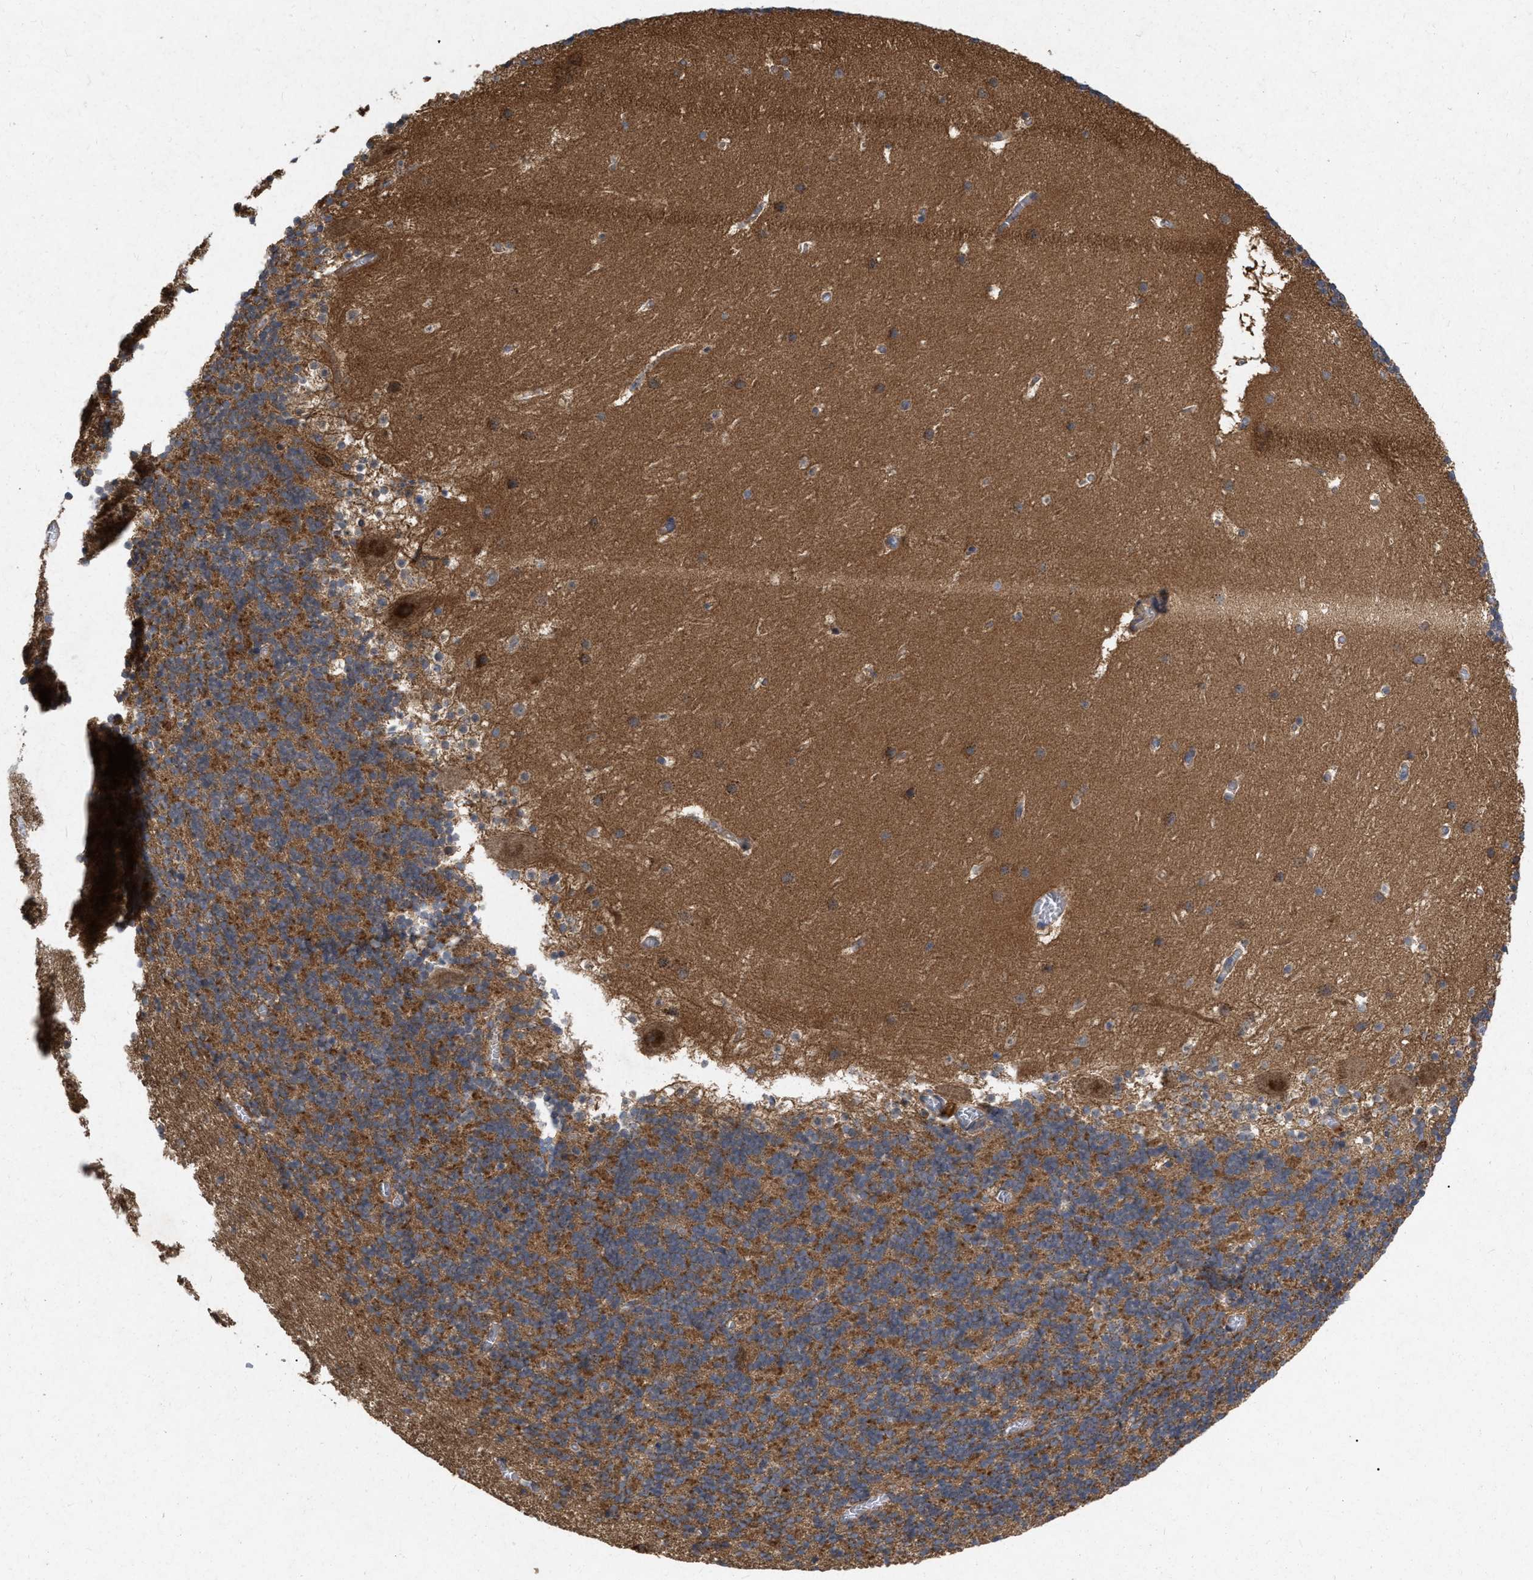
{"staining": {"intensity": "strong", "quantity": ">75%", "location": "cytoplasmic/membranous"}, "tissue": "cerebellum", "cell_type": "Cells in granular layer", "image_type": "normal", "snomed": [{"axis": "morphology", "description": "Normal tissue, NOS"}, {"axis": "topography", "description": "Cerebellum"}], "caption": "About >75% of cells in granular layer in unremarkable human cerebellum exhibit strong cytoplasmic/membranous protein positivity as visualized by brown immunohistochemical staining.", "gene": "CDKN2C", "patient": {"sex": "male", "age": 45}}